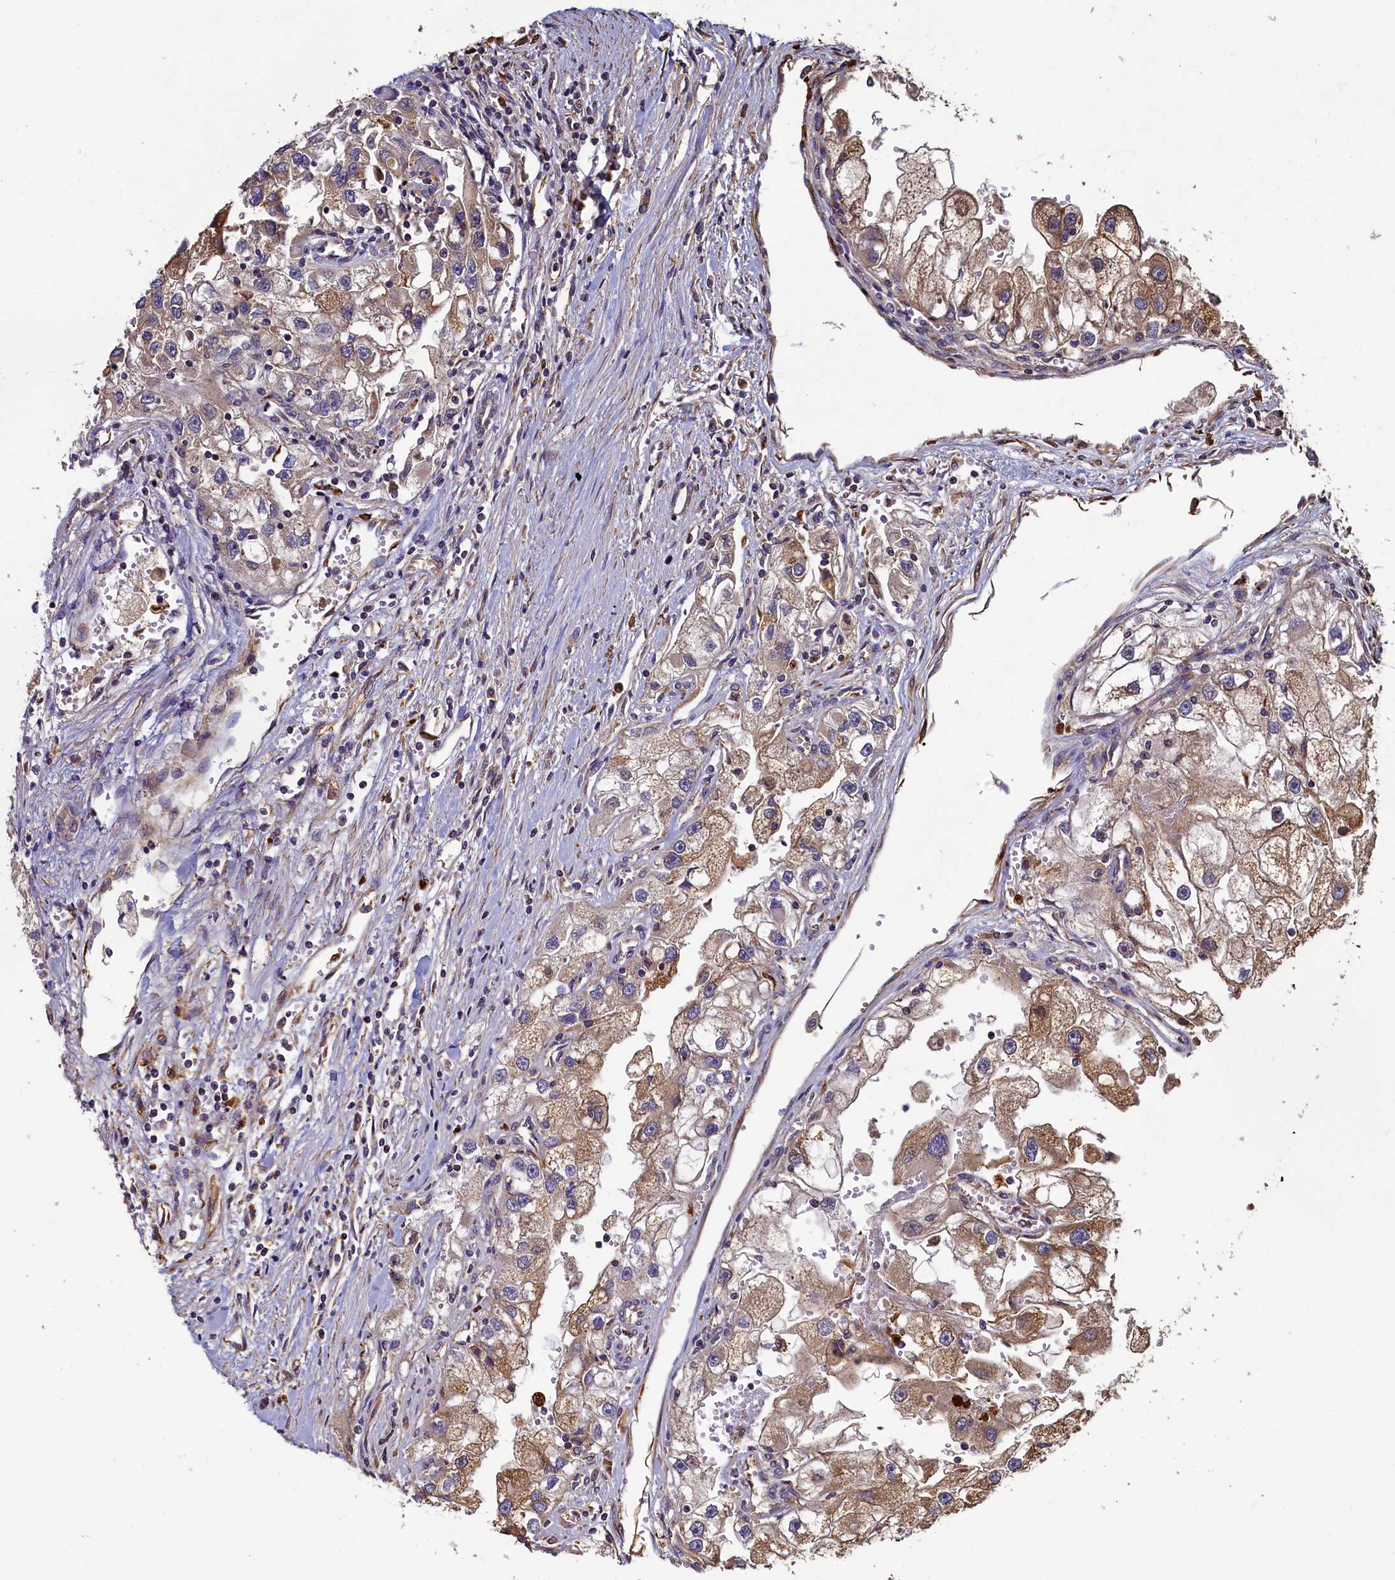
{"staining": {"intensity": "moderate", "quantity": "25%-75%", "location": "cytoplasmic/membranous"}, "tissue": "renal cancer", "cell_type": "Tumor cells", "image_type": "cancer", "snomed": [{"axis": "morphology", "description": "Adenocarcinoma, NOS"}, {"axis": "topography", "description": "Kidney"}], "caption": "This is a micrograph of immunohistochemistry (IHC) staining of renal cancer (adenocarcinoma), which shows moderate staining in the cytoplasmic/membranous of tumor cells.", "gene": "CCDC102B", "patient": {"sex": "male", "age": 63}}